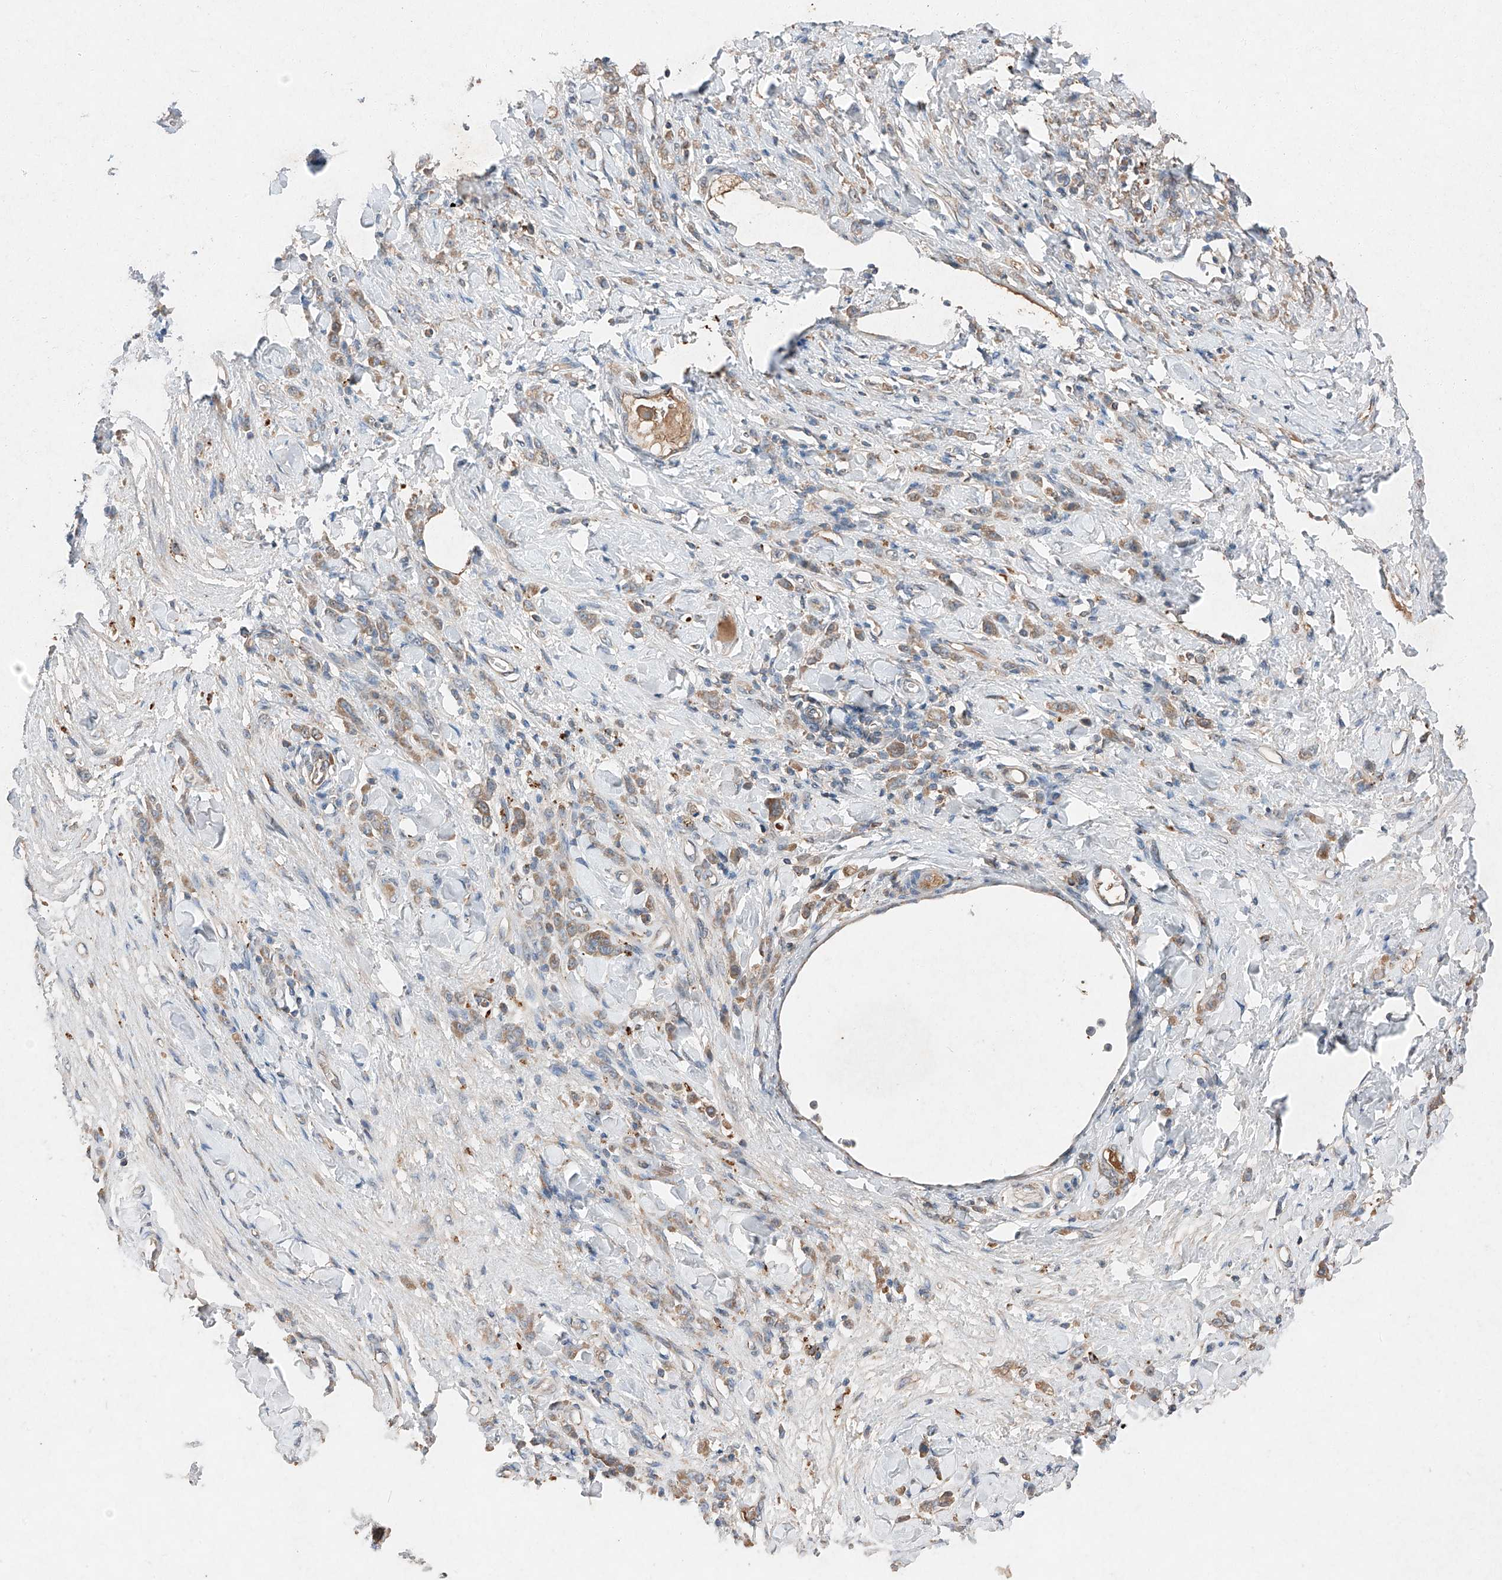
{"staining": {"intensity": "moderate", "quantity": ">75%", "location": "cytoplasmic/membranous"}, "tissue": "stomach cancer", "cell_type": "Tumor cells", "image_type": "cancer", "snomed": [{"axis": "morphology", "description": "Normal tissue, NOS"}, {"axis": "morphology", "description": "Adenocarcinoma, NOS"}, {"axis": "topography", "description": "Stomach"}], "caption": "Stomach cancer stained with immunohistochemistry (IHC) displays moderate cytoplasmic/membranous positivity in approximately >75% of tumor cells.", "gene": "RUSC1", "patient": {"sex": "male", "age": 82}}